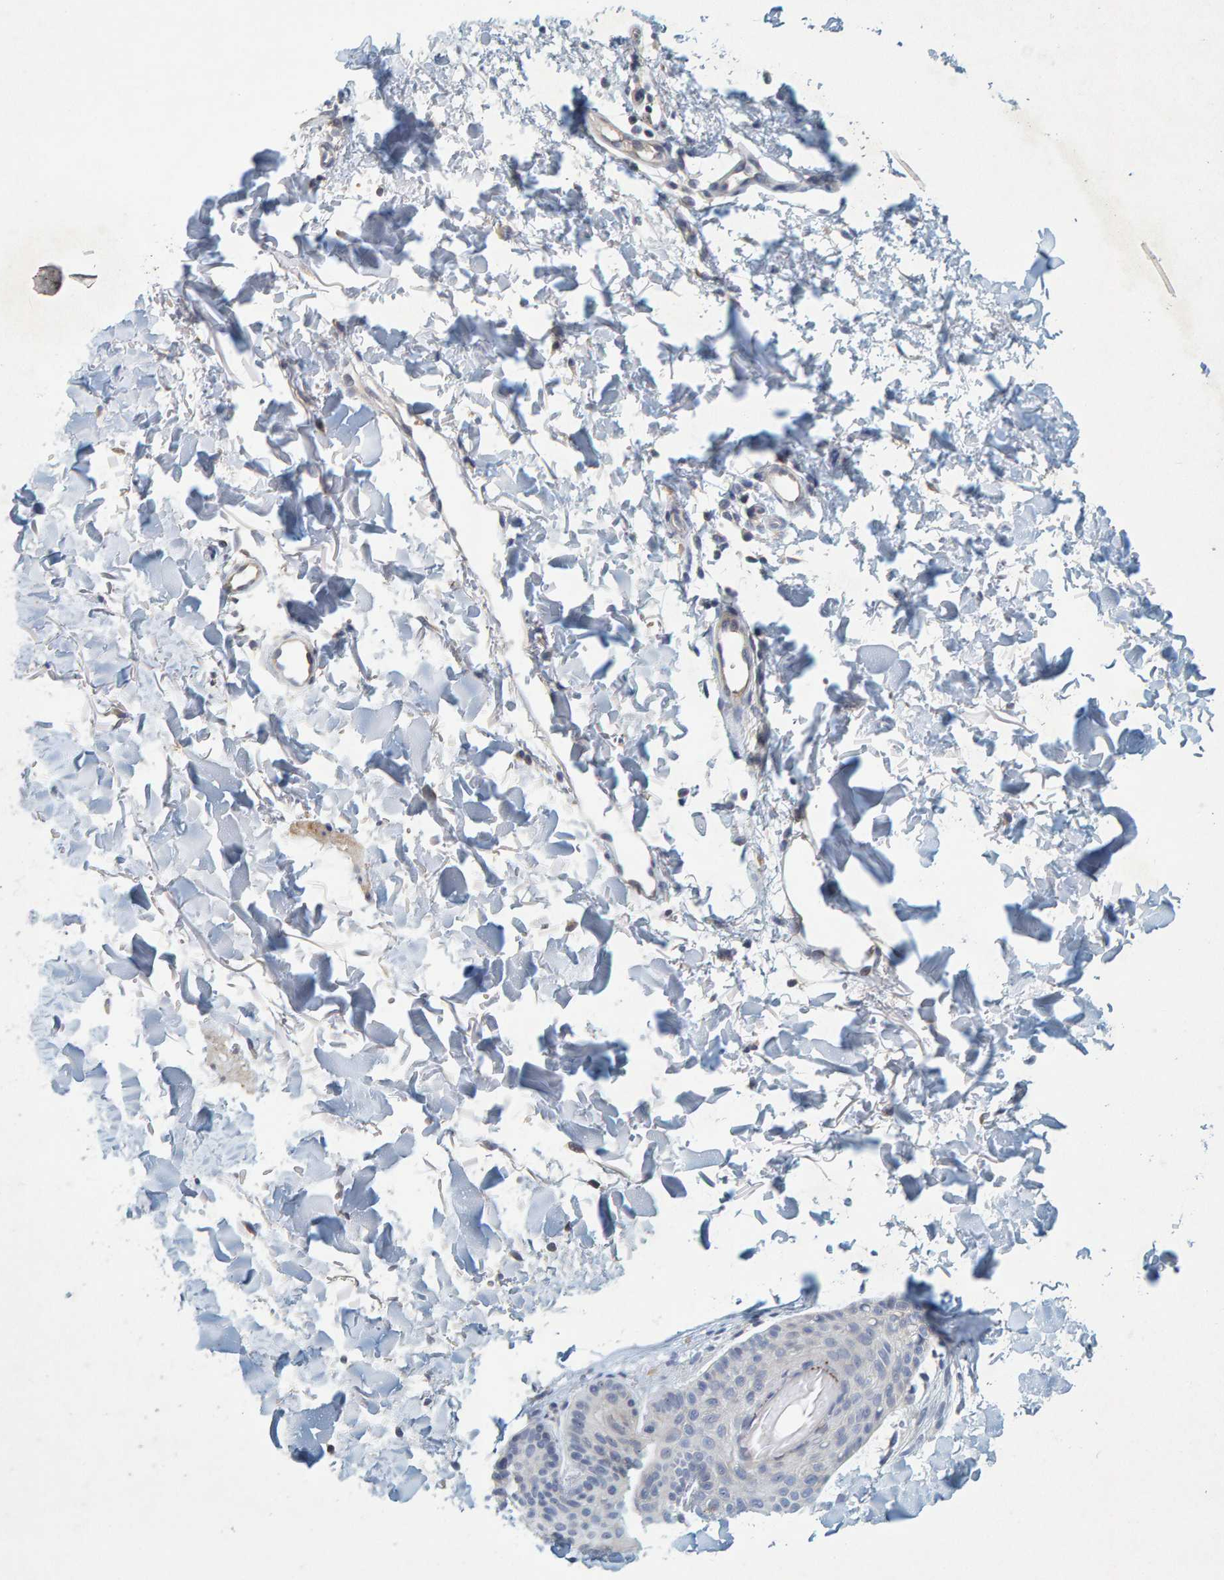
{"staining": {"intensity": "negative", "quantity": "none", "location": "none"}, "tissue": "skin", "cell_type": "Fibroblasts", "image_type": "normal", "snomed": [{"axis": "morphology", "description": "Normal tissue, NOS"}, {"axis": "morphology", "description": "Malignant melanoma, NOS"}, {"axis": "topography", "description": "Skin"}], "caption": "High power microscopy micrograph of an IHC micrograph of benign skin, revealing no significant positivity in fibroblasts. (Stains: DAB immunohistochemistry (IHC) with hematoxylin counter stain, Microscopy: brightfield microscopy at high magnification).", "gene": "ZNF77", "patient": {"sex": "male", "age": 83}}